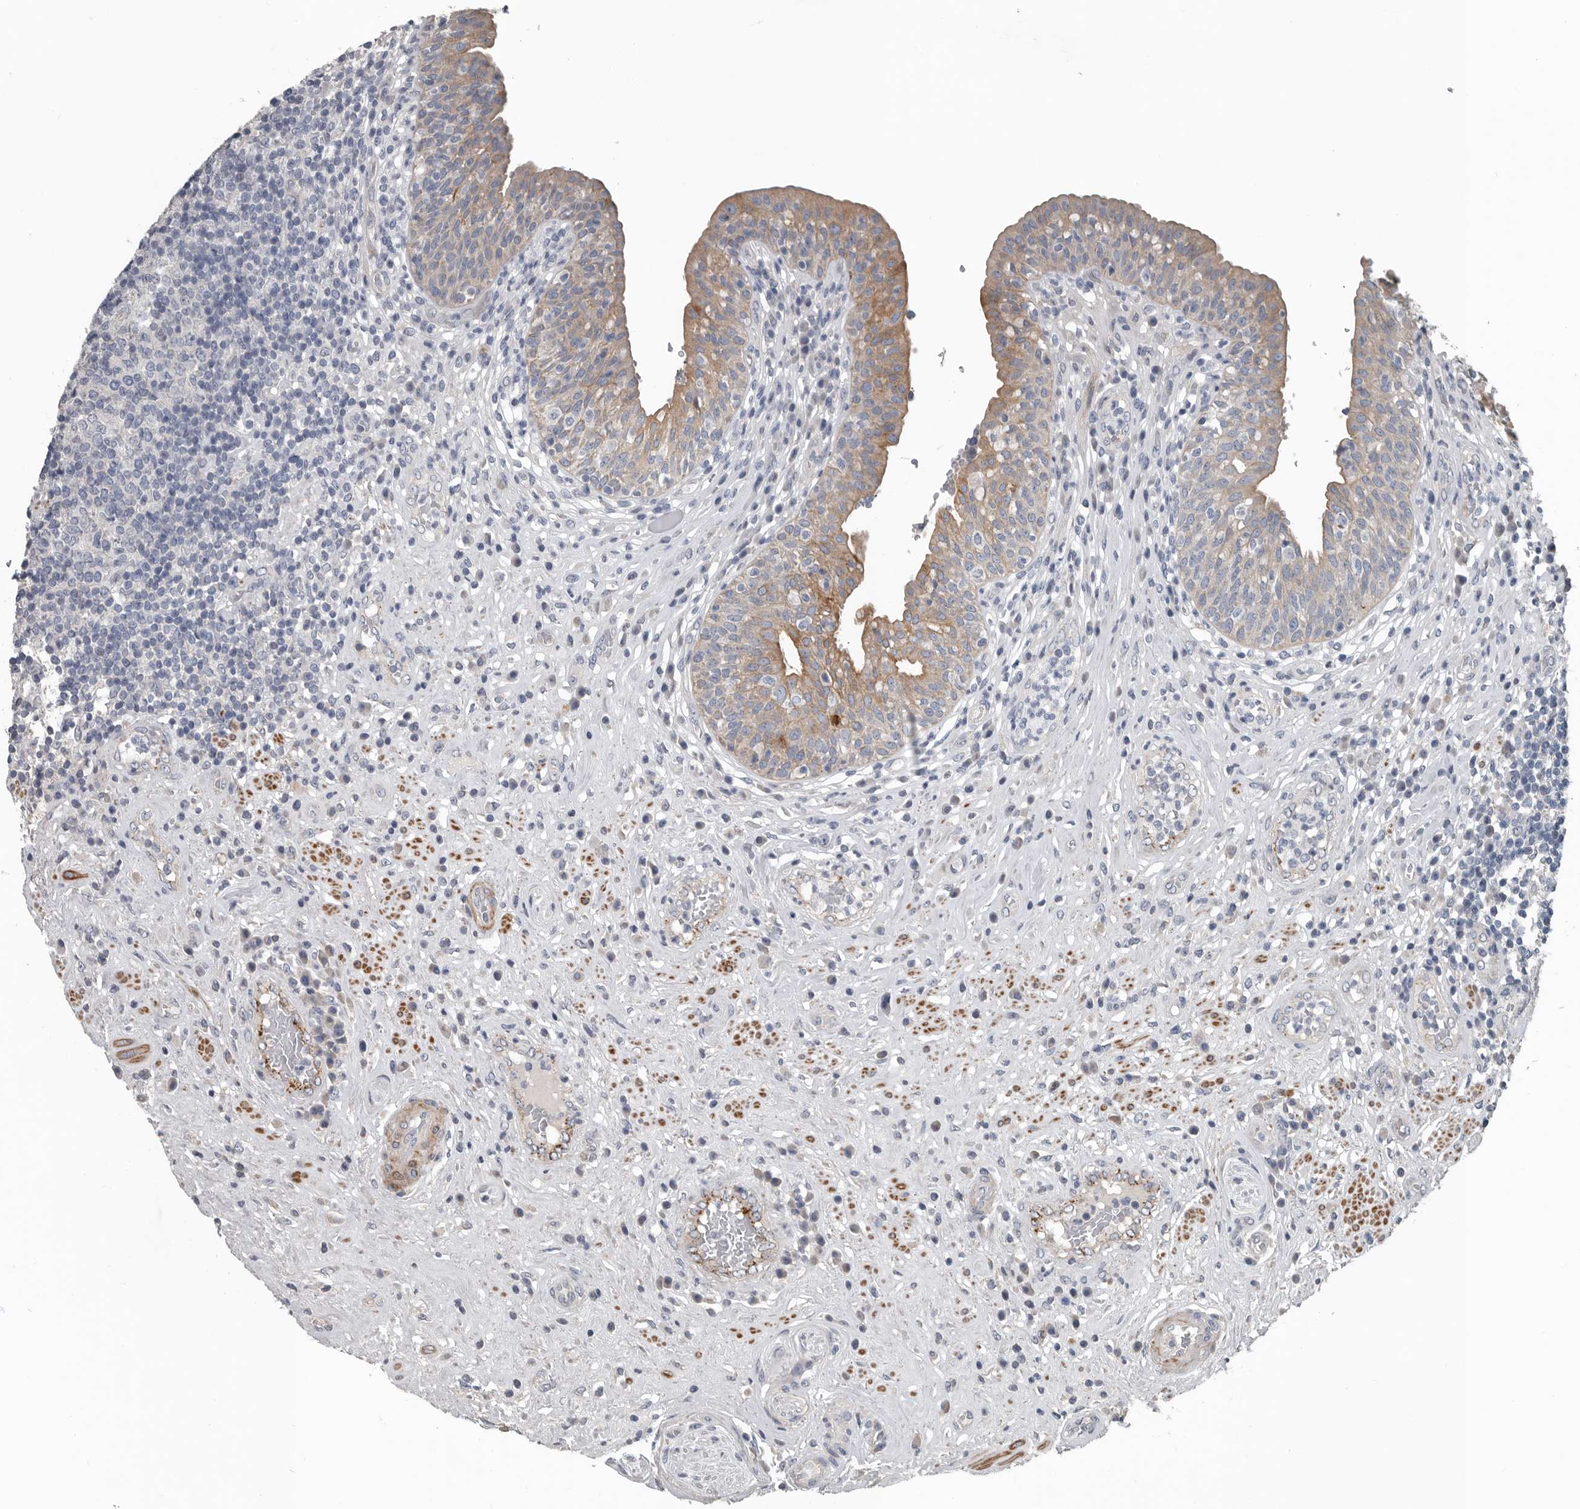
{"staining": {"intensity": "moderate", "quantity": ">75%", "location": "cytoplasmic/membranous"}, "tissue": "urinary bladder", "cell_type": "Urothelial cells", "image_type": "normal", "snomed": [{"axis": "morphology", "description": "Normal tissue, NOS"}, {"axis": "topography", "description": "Urinary bladder"}], "caption": "There is medium levels of moderate cytoplasmic/membranous expression in urothelial cells of unremarkable urinary bladder, as demonstrated by immunohistochemical staining (brown color).", "gene": "DPY19L4", "patient": {"sex": "female", "age": 62}}